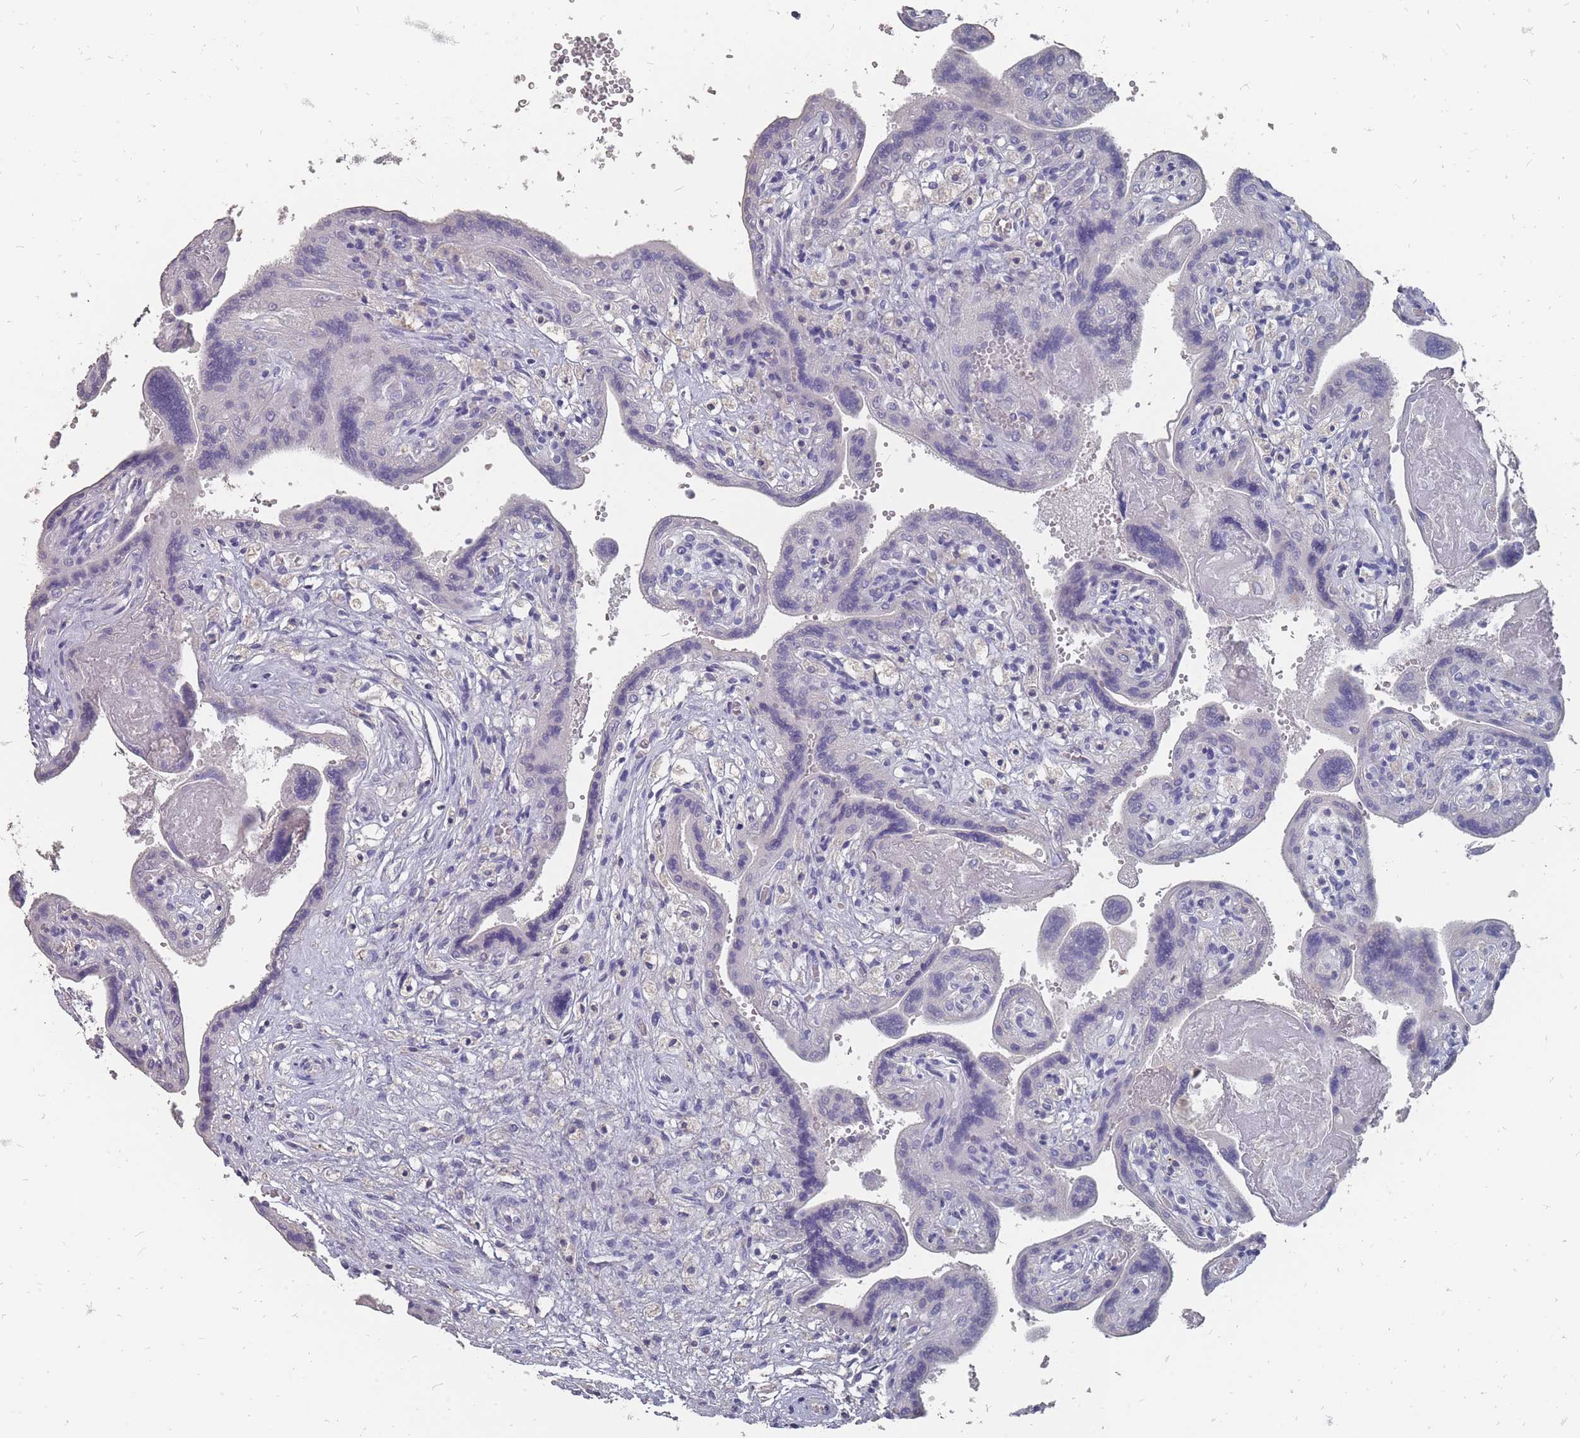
{"staining": {"intensity": "negative", "quantity": "none", "location": "none"}, "tissue": "placenta", "cell_type": "Trophoblastic cells", "image_type": "normal", "snomed": [{"axis": "morphology", "description": "Normal tissue, NOS"}, {"axis": "topography", "description": "Placenta"}], "caption": "Trophoblastic cells show no significant protein positivity in benign placenta. Nuclei are stained in blue.", "gene": "OTULINL", "patient": {"sex": "female", "age": 37}}